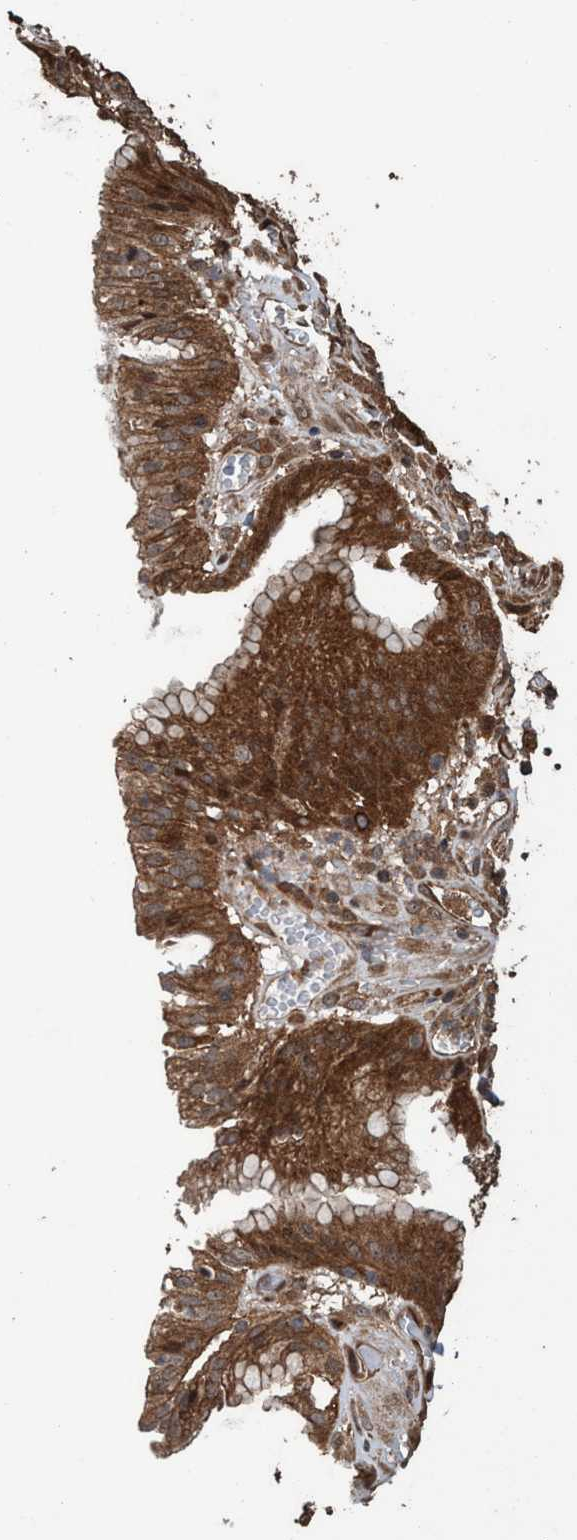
{"staining": {"intensity": "strong", "quantity": ">75%", "location": "cytoplasmic/membranous"}, "tissue": "stomach cancer", "cell_type": "Tumor cells", "image_type": "cancer", "snomed": [{"axis": "morphology", "description": "Normal tissue, NOS"}, {"axis": "morphology", "description": "Adenocarcinoma, NOS"}, {"axis": "topography", "description": "Stomach"}], "caption": "Human stomach cancer (adenocarcinoma) stained with a protein marker displays strong staining in tumor cells.", "gene": "TRPC7", "patient": {"sex": "male", "age": 48}}